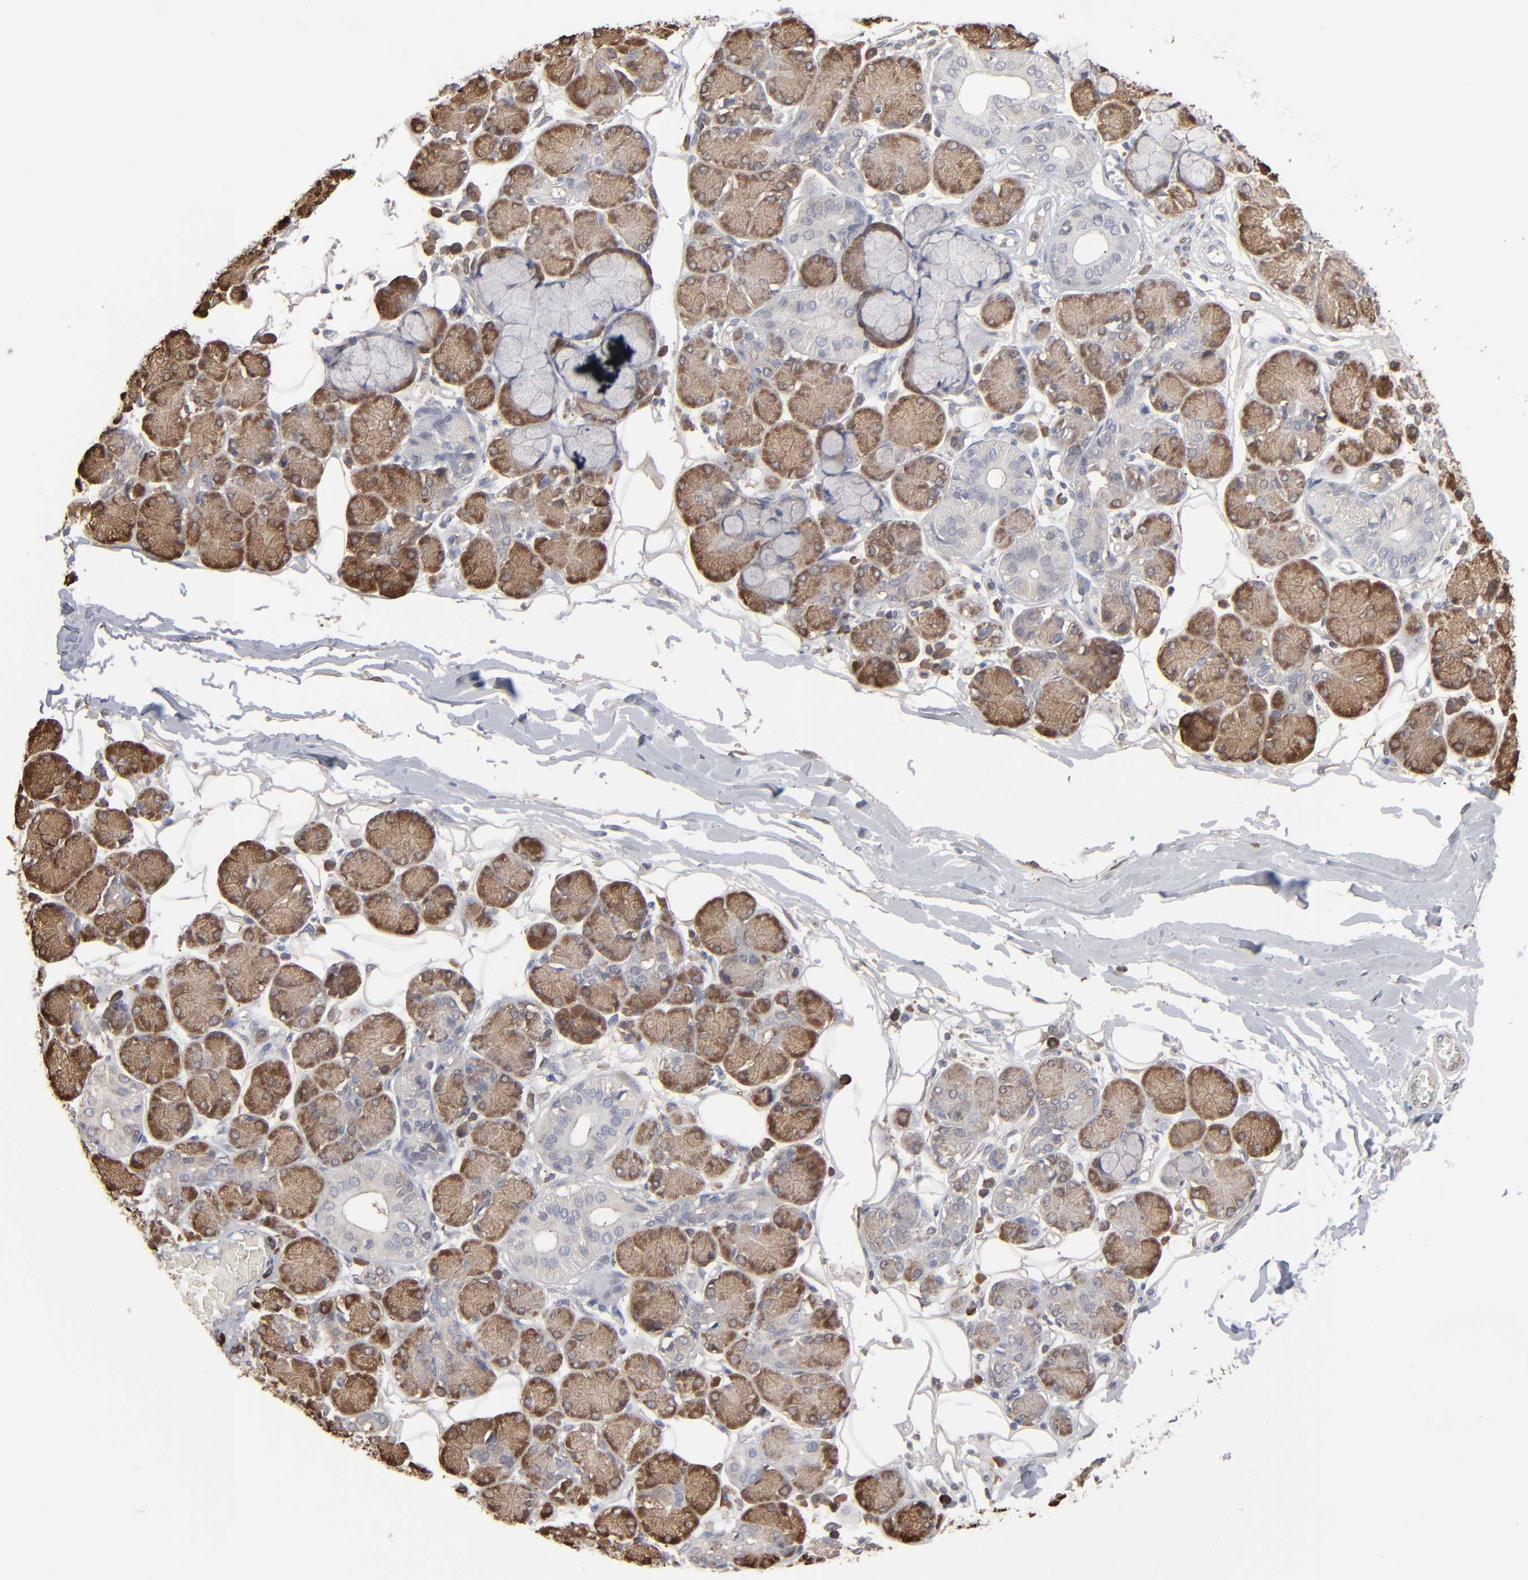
{"staining": {"intensity": "moderate", "quantity": "25%-75%", "location": "cytoplasmic/membranous"}, "tissue": "salivary gland", "cell_type": "Glandular cells", "image_type": "normal", "snomed": [{"axis": "morphology", "description": "Normal tissue, NOS"}, {"axis": "topography", "description": "Salivary gland"}], "caption": "Normal salivary gland shows moderate cytoplasmic/membranous staining in approximately 25%-75% of glandular cells (DAB IHC, brown staining for protein, blue staining for nuclei)..", "gene": "NME1", "patient": {"sex": "male", "age": 54}}